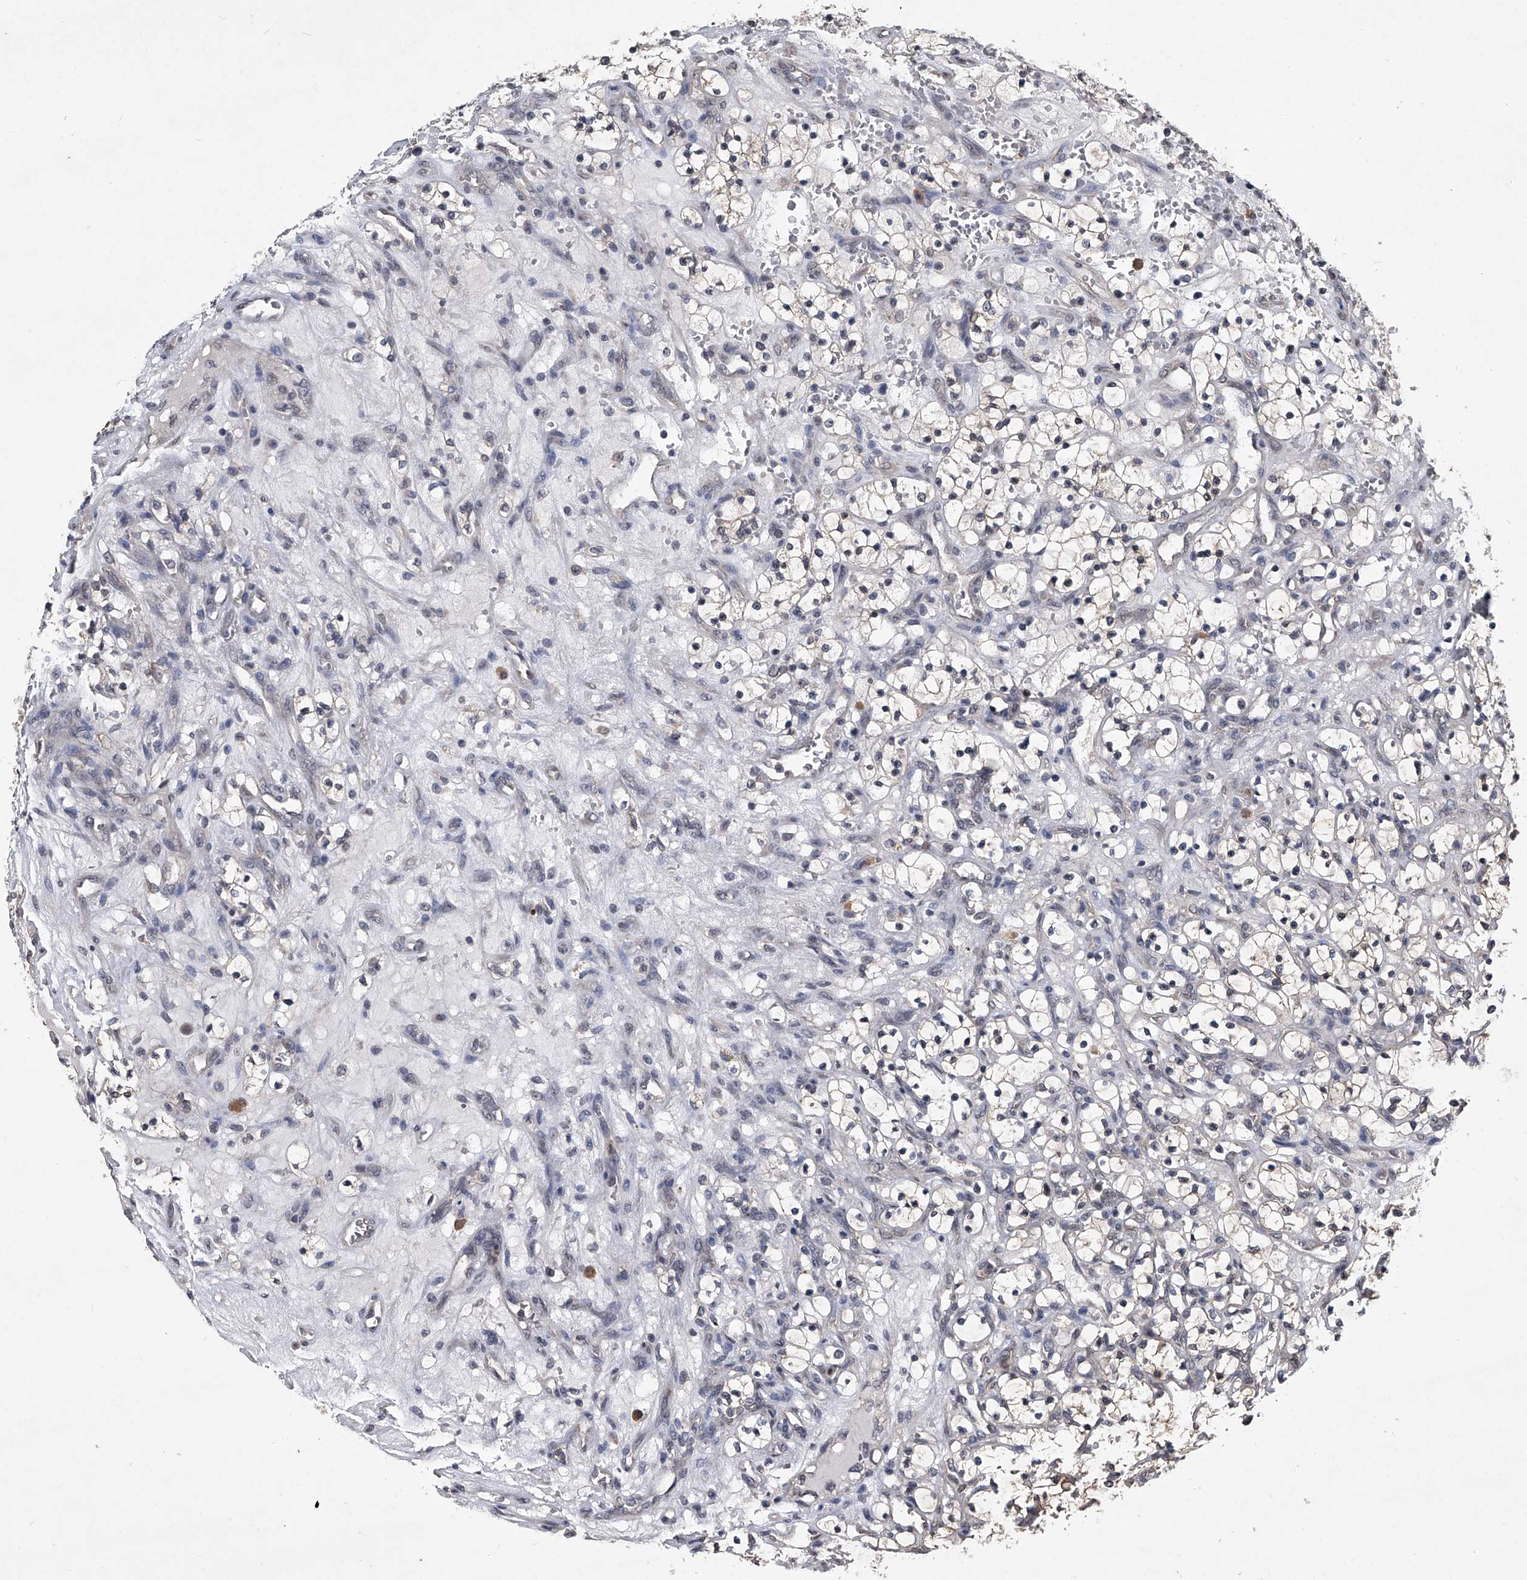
{"staining": {"intensity": "weak", "quantity": "25%-75%", "location": "cytoplasmic/membranous"}, "tissue": "renal cancer", "cell_type": "Tumor cells", "image_type": "cancer", "snomed": [{"axis": "morphology", "description": "Adenocarcinoma, NOS"}, {"axis": "topography", "description": "Kidney"}], "caption": "Immunohistochemical staining of human renal adenocarcinoma displays low levels of weak cytoplasmic/membranous staining in approximately 25%-75% of tumor cells. The staining was performed using DAB (3,3'-diaminobenzidine), with brown indicating positive protein expression. Nuclei are stained blue with hematoxylin.", "gene": "TSNAX", "patient": {"sex": "female", "age": 69}}